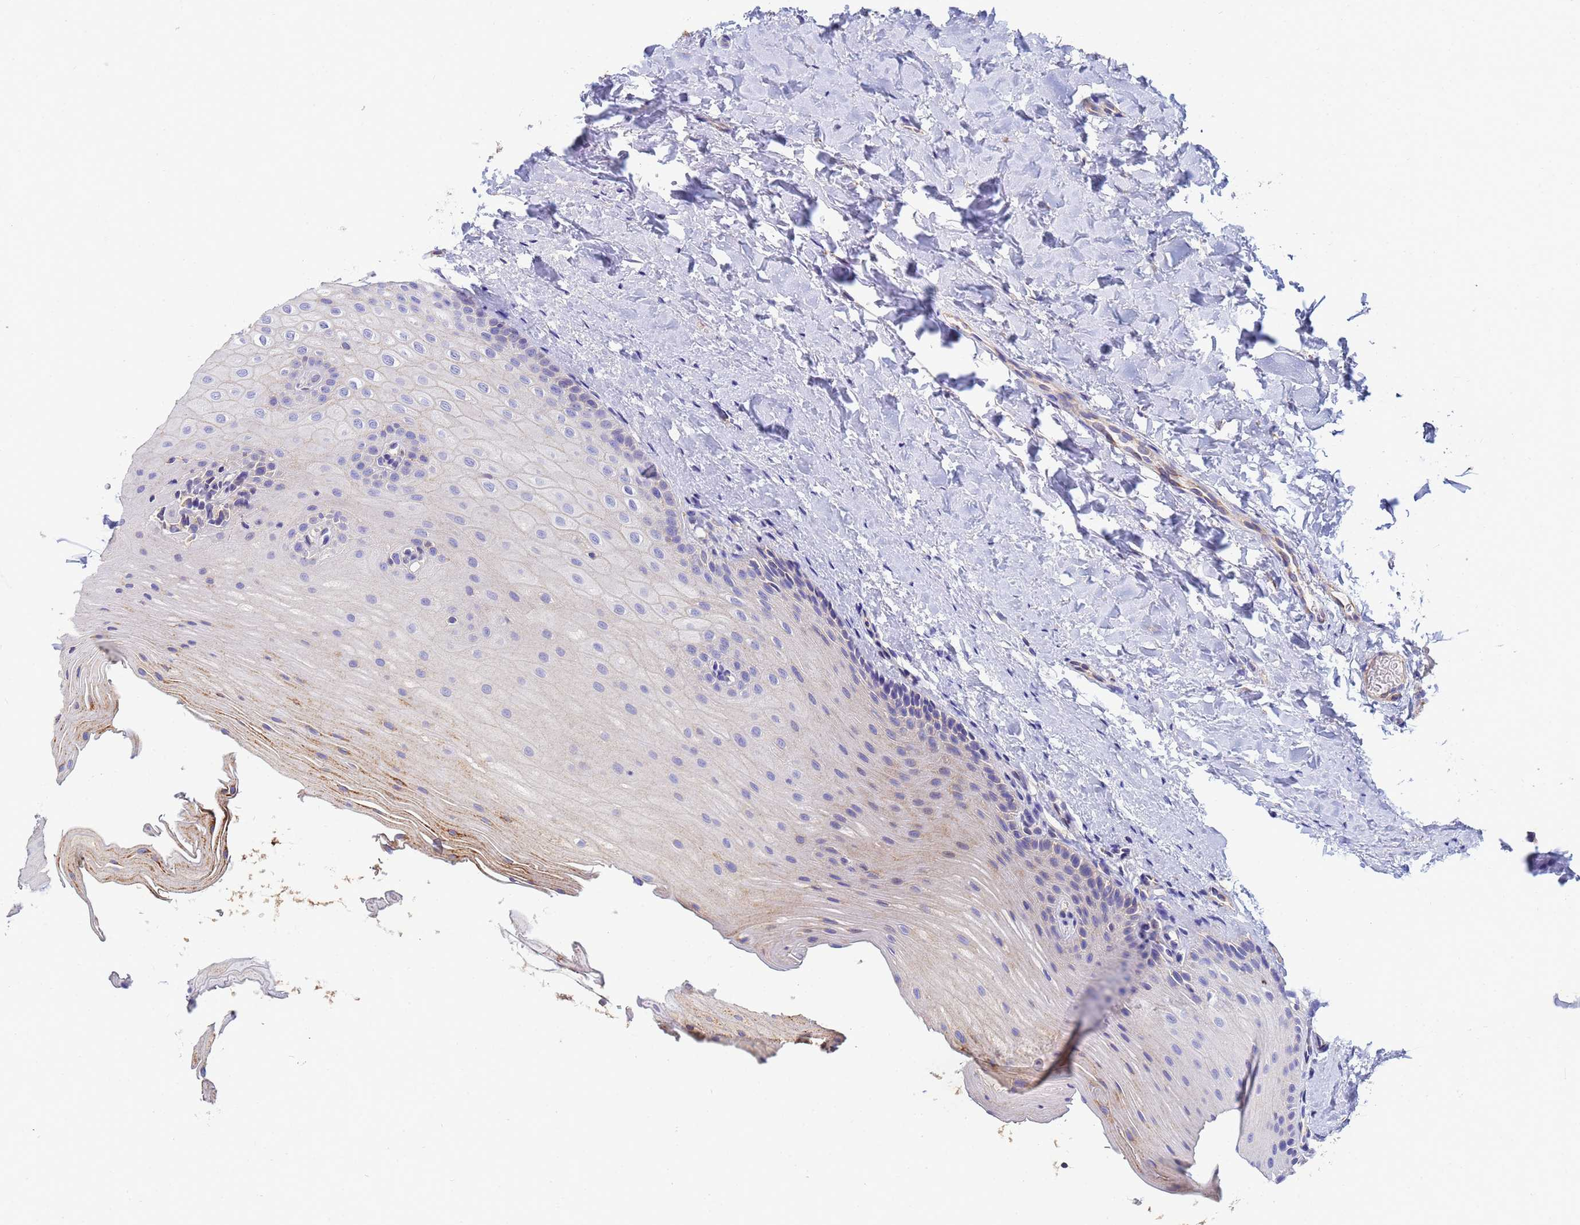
{"staining": {"intensity": "moderate", "quantity": "<25%", "location": "cytoplasmic/membranous"}, "tissue": "oral mucosa", "cell_type": "Squamous epithelial cells", "image_type": "normal", "snomed": [{"axis": "morphology", "description": "Normal tissue, NOS"}, {"axis": "topography", "description": "Oral tissue"}], "caption": "Approximately <25% of squamous epithelial cells in unremarkable oral mucosa demonstrate moderate cytoplasmic/membranous protein staining as visualized by brown immunohistochemical staining.", "gene": "CDC34", "patient": {"sex": "female", "age": 67}}